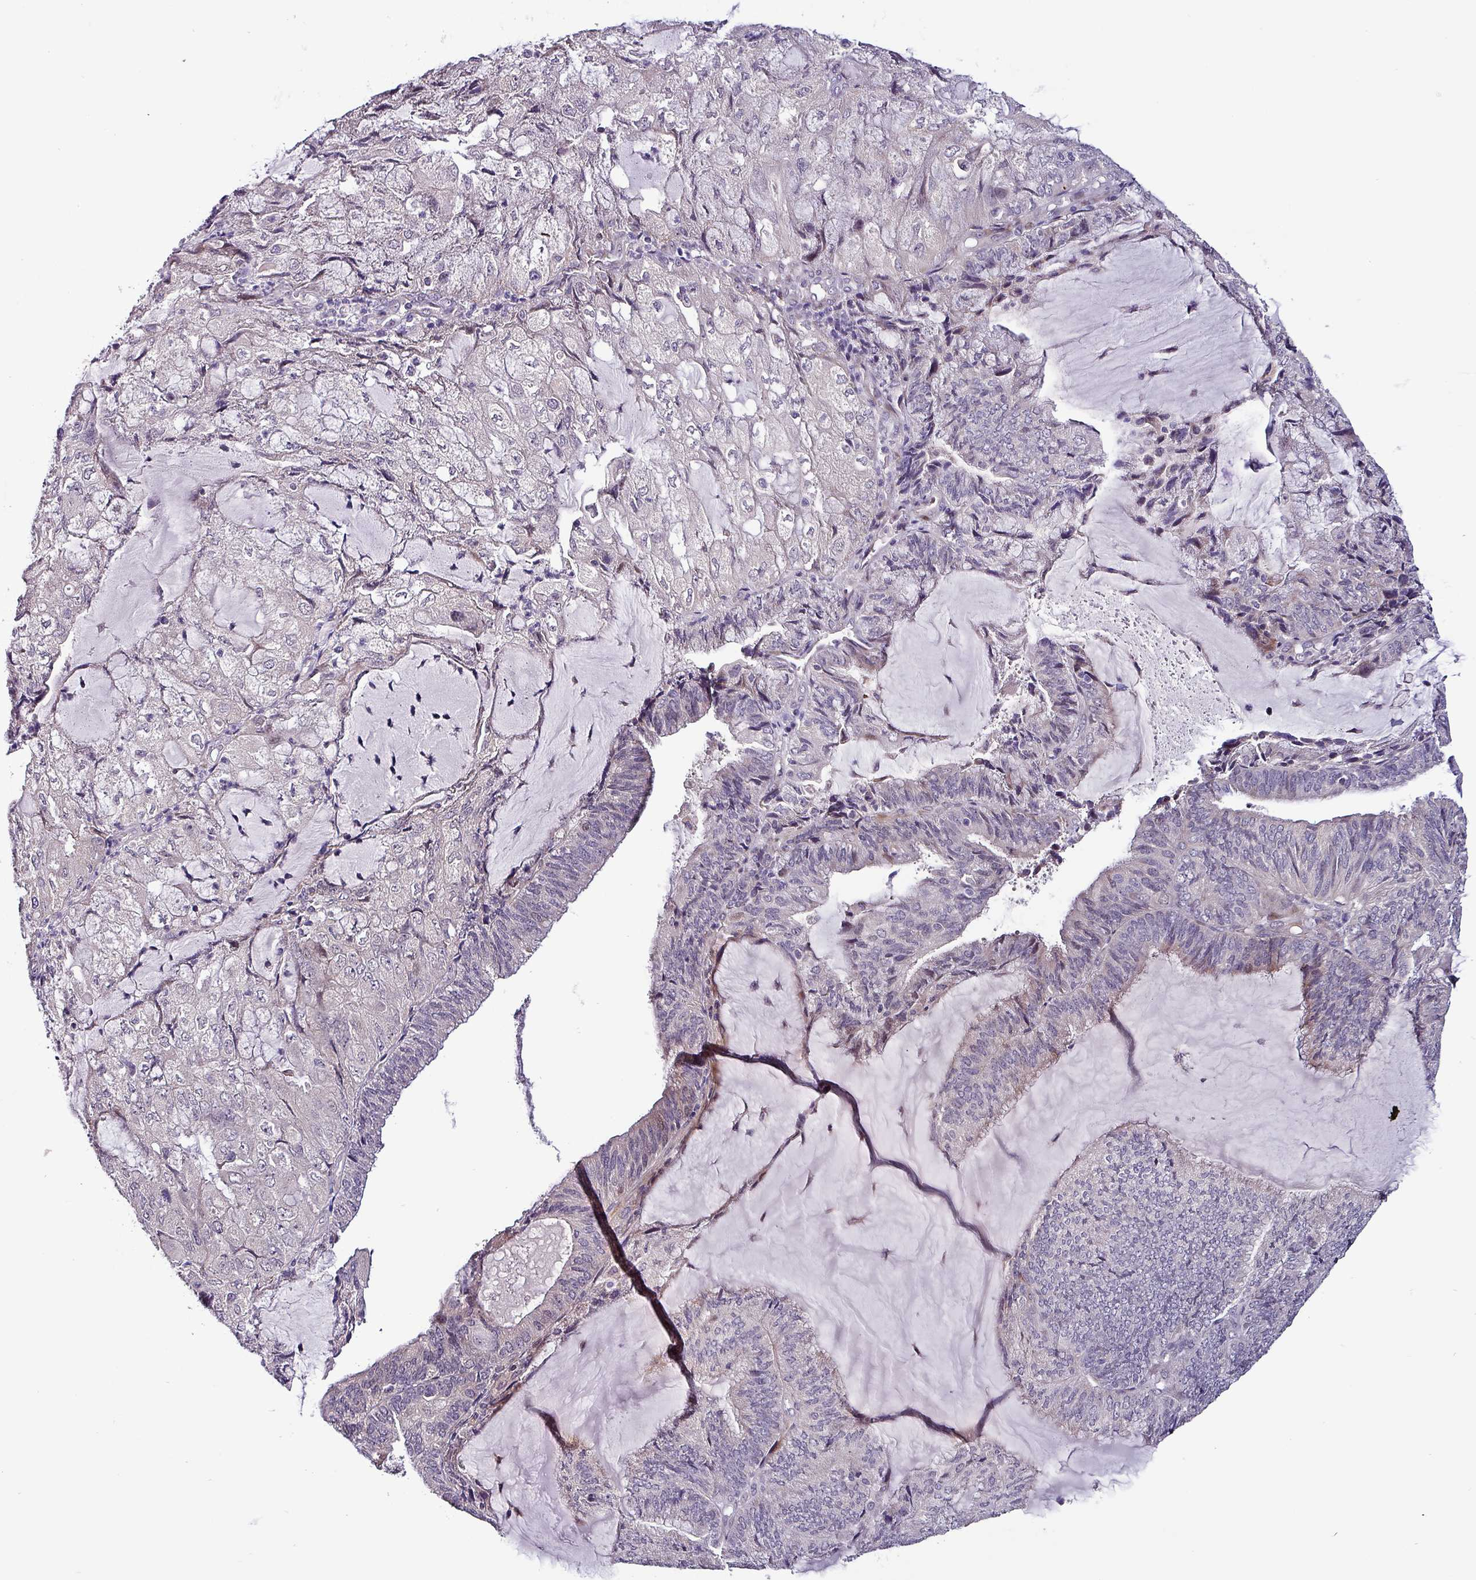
{"staining": {"intensity": "negative", "quantity": "none", "location": "none"}, "tissue": "endometrial cancer", "cell_type": "Tumor cells", "image_type": "cancer", "snomed": [{"axis": "morphology", "description": "Adenocarcinoma, NOS"}, {"axis": "topography", "description": "Endometrium"}], "caption": "Protein analysis of endometrial adenocarcinoma reveals no significant expression in tumor cells. (DAB immunohistochemistry (IHC) visualized using brightfield microscopy, high magnification).", "gene": "GRAPL", "patient": {"sex": "female", "age": 81}}